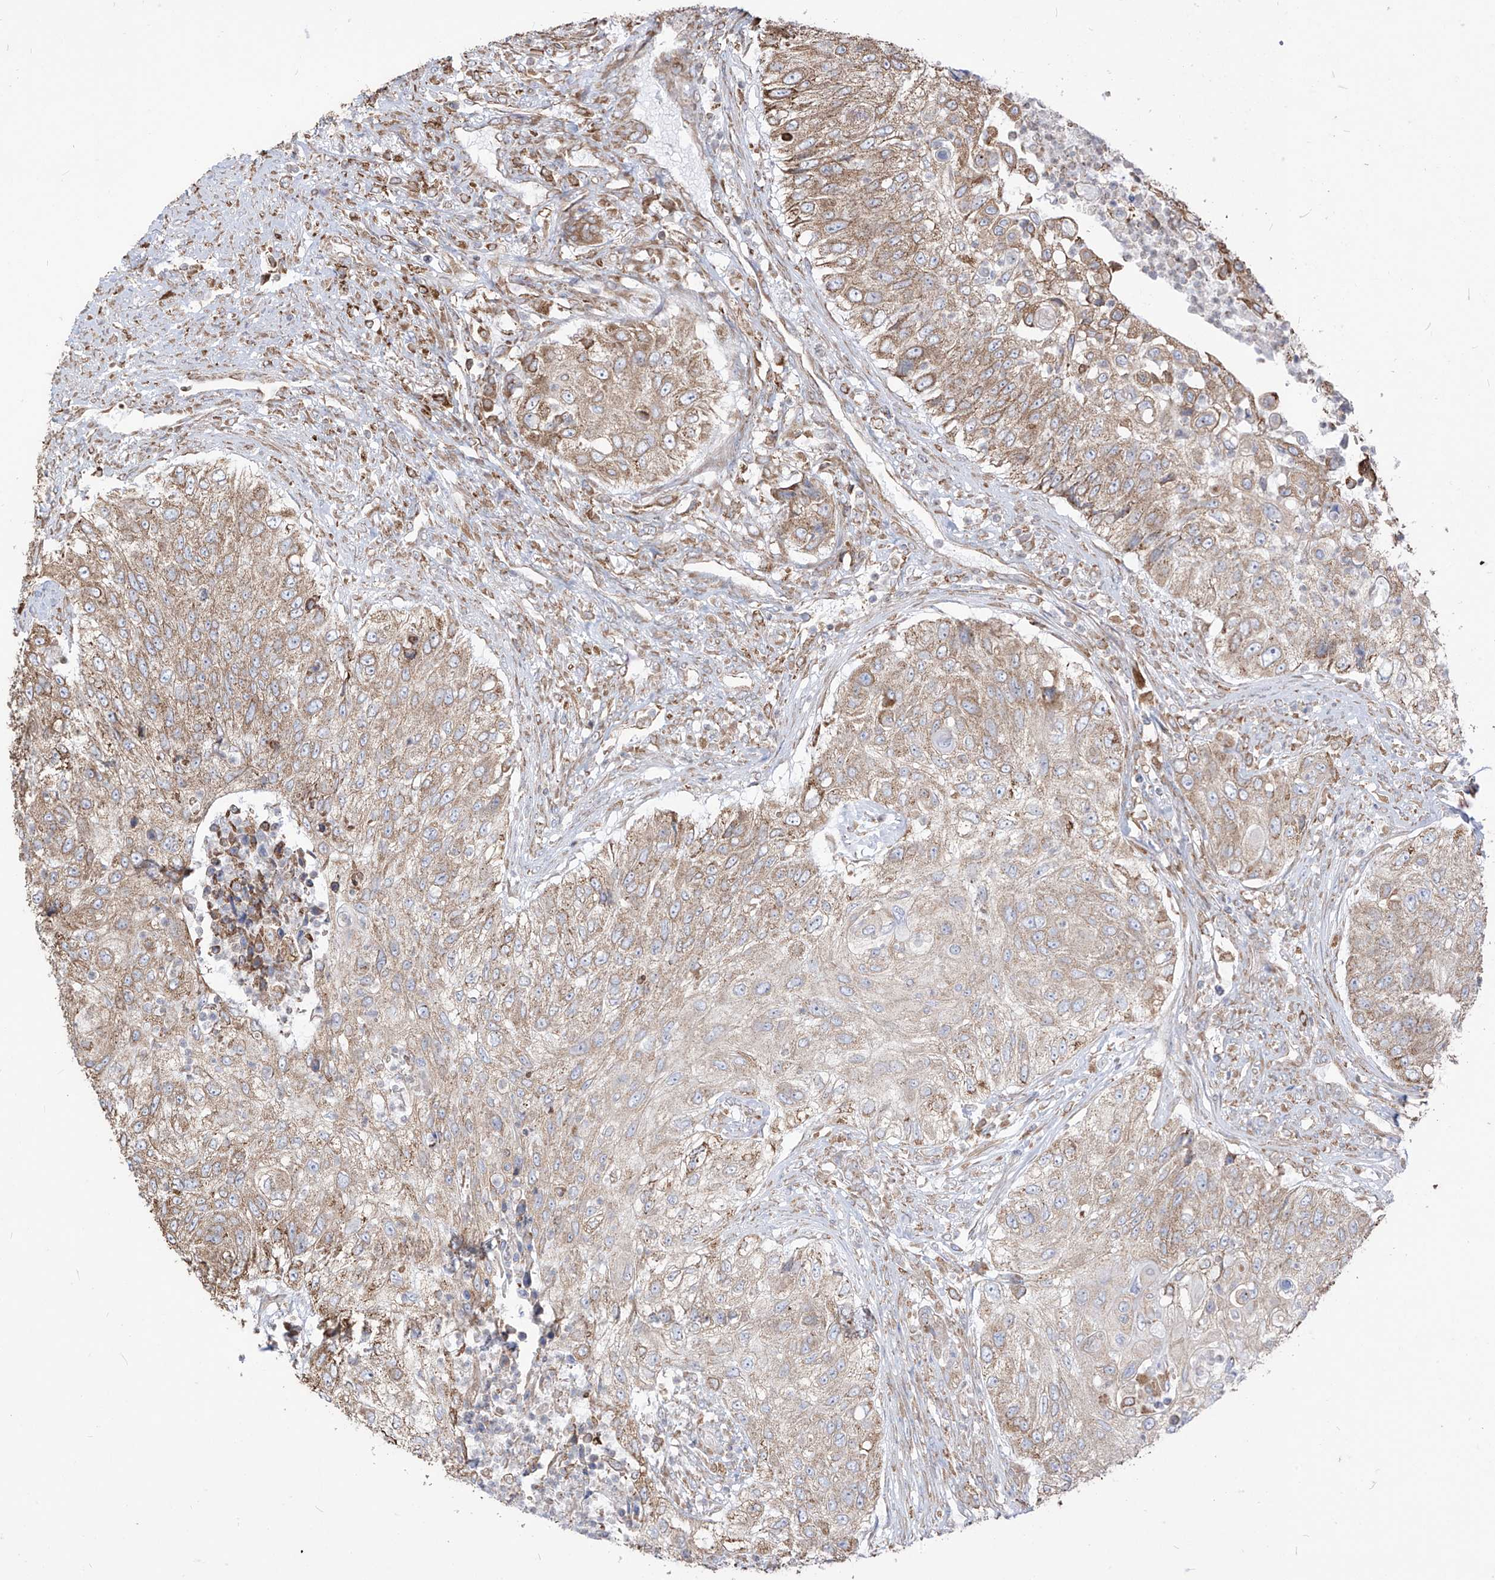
{"staining": {"intensity": "moderate", "quantity": ">75%", "location": "cytoplasmic/membranous"}, "tissue": "urothelial cancer", "cell_type": "Tumor cells", "image_type": "cancer", "snomed": [{"axis": "morphology", "description": "Urothelial carcinoma, High grade"}, {"axis": "topography", "description": "Urinary bladder"}], "caption": "Protein analysis of urothelial carcinoma (high-grade) tissue shows moderate cytoplasmic/membranous staining in approximately >75% of tumor cells.", "gene": "PDIA6", "patient": {"sex": "female", "age": 60}}